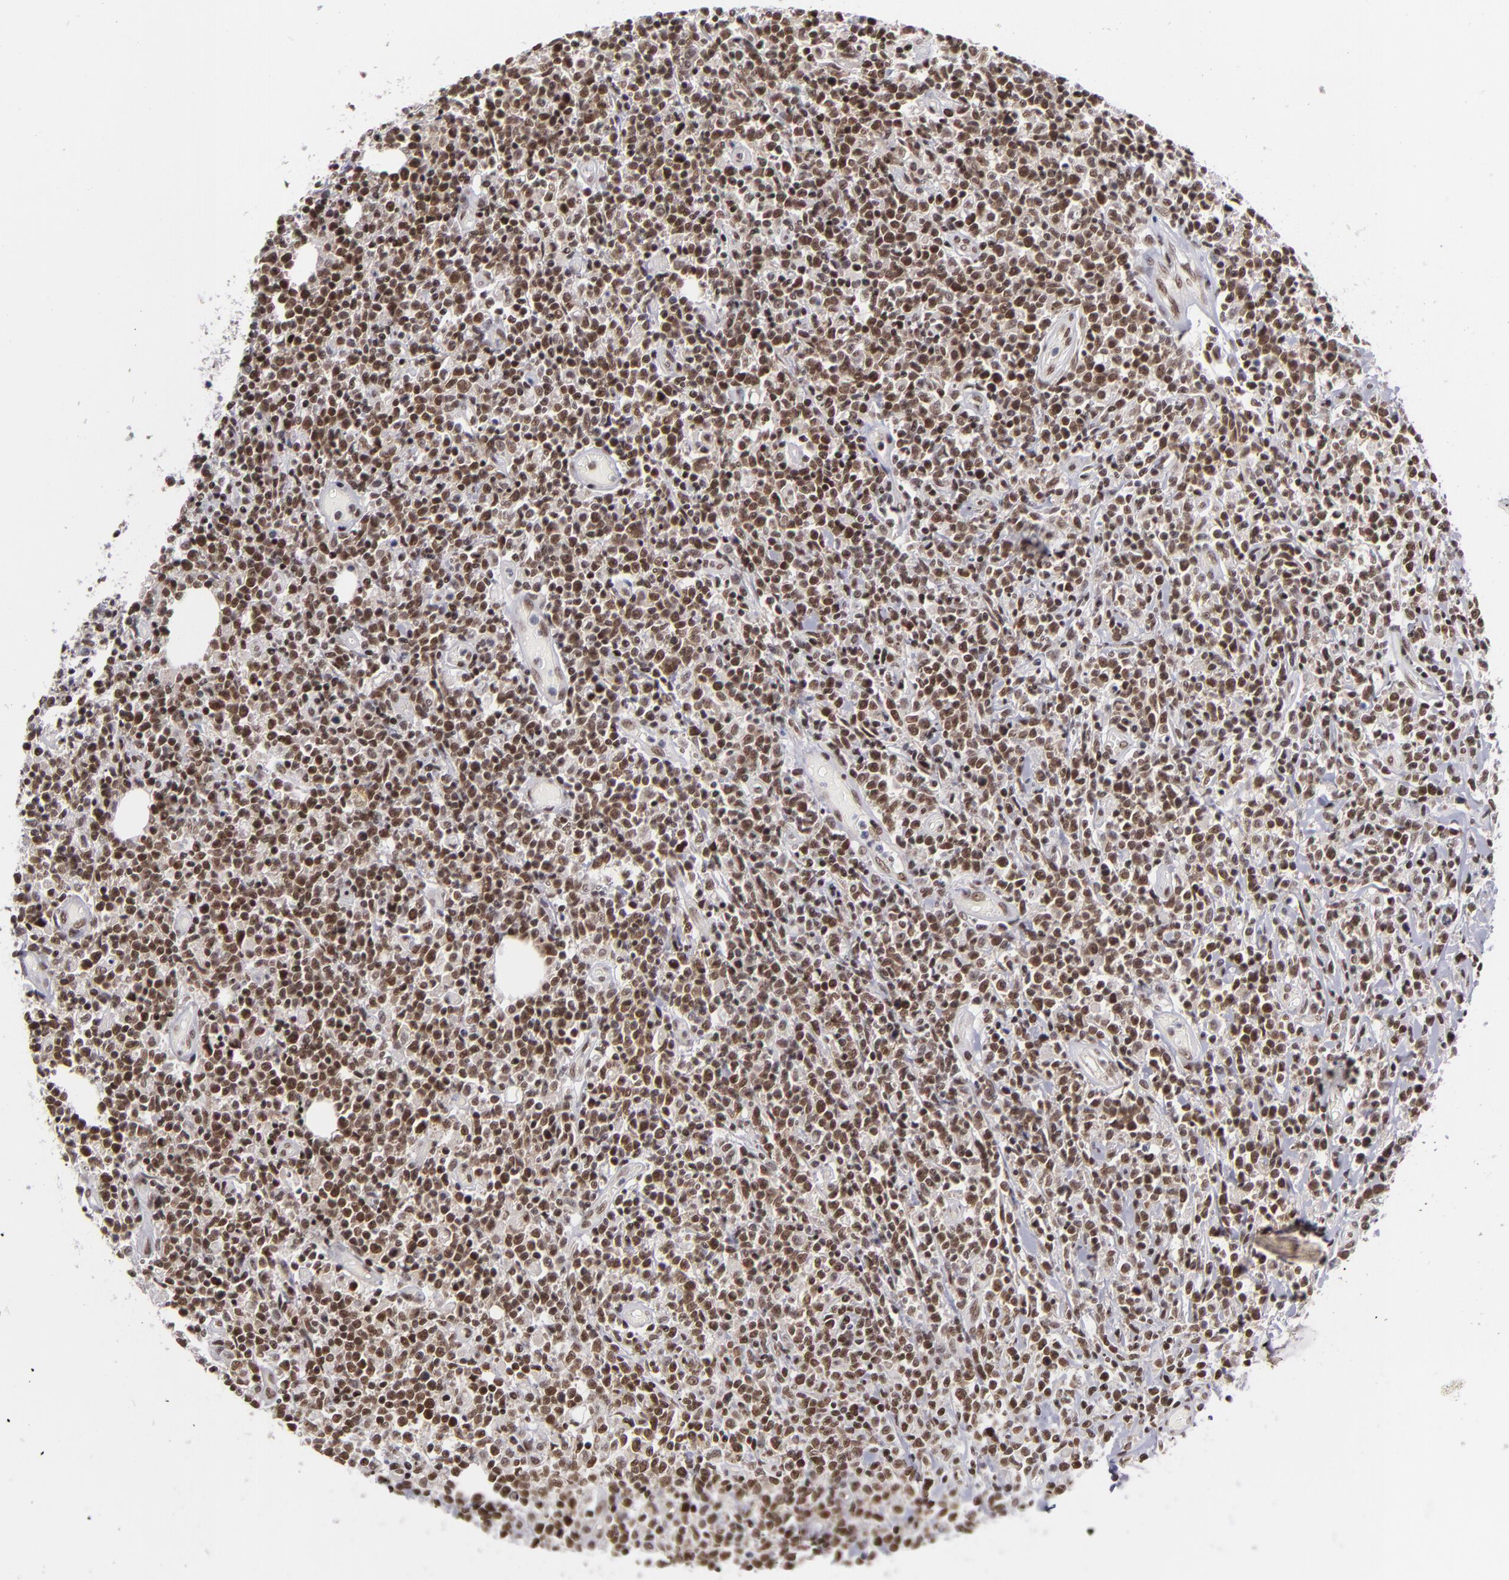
{"staining": {"intensity": "moderate", "quantity": ">75%", "location": "nuclear"}, "tissue": "lymphoma", "cell_type": "Tumor cells", "image_type": "cancer", "snomed": [{"axis": "morphology", "description": "Malignant lymphoma, non-Hodgkin's type, High grade"}, {"axis": "topography", "description": "Colon"}], "caption": "DAB immunohistochemical staining of human lymphoma exhibits moderate nuclear protein staining in about >75% of tumor cells. (DAB (3,3'-diaminobenzidine) IHC with brightfield microscopy, high magnification).", "gene": "MLLT3", "patient": {"sex": "male", "age": 82}}